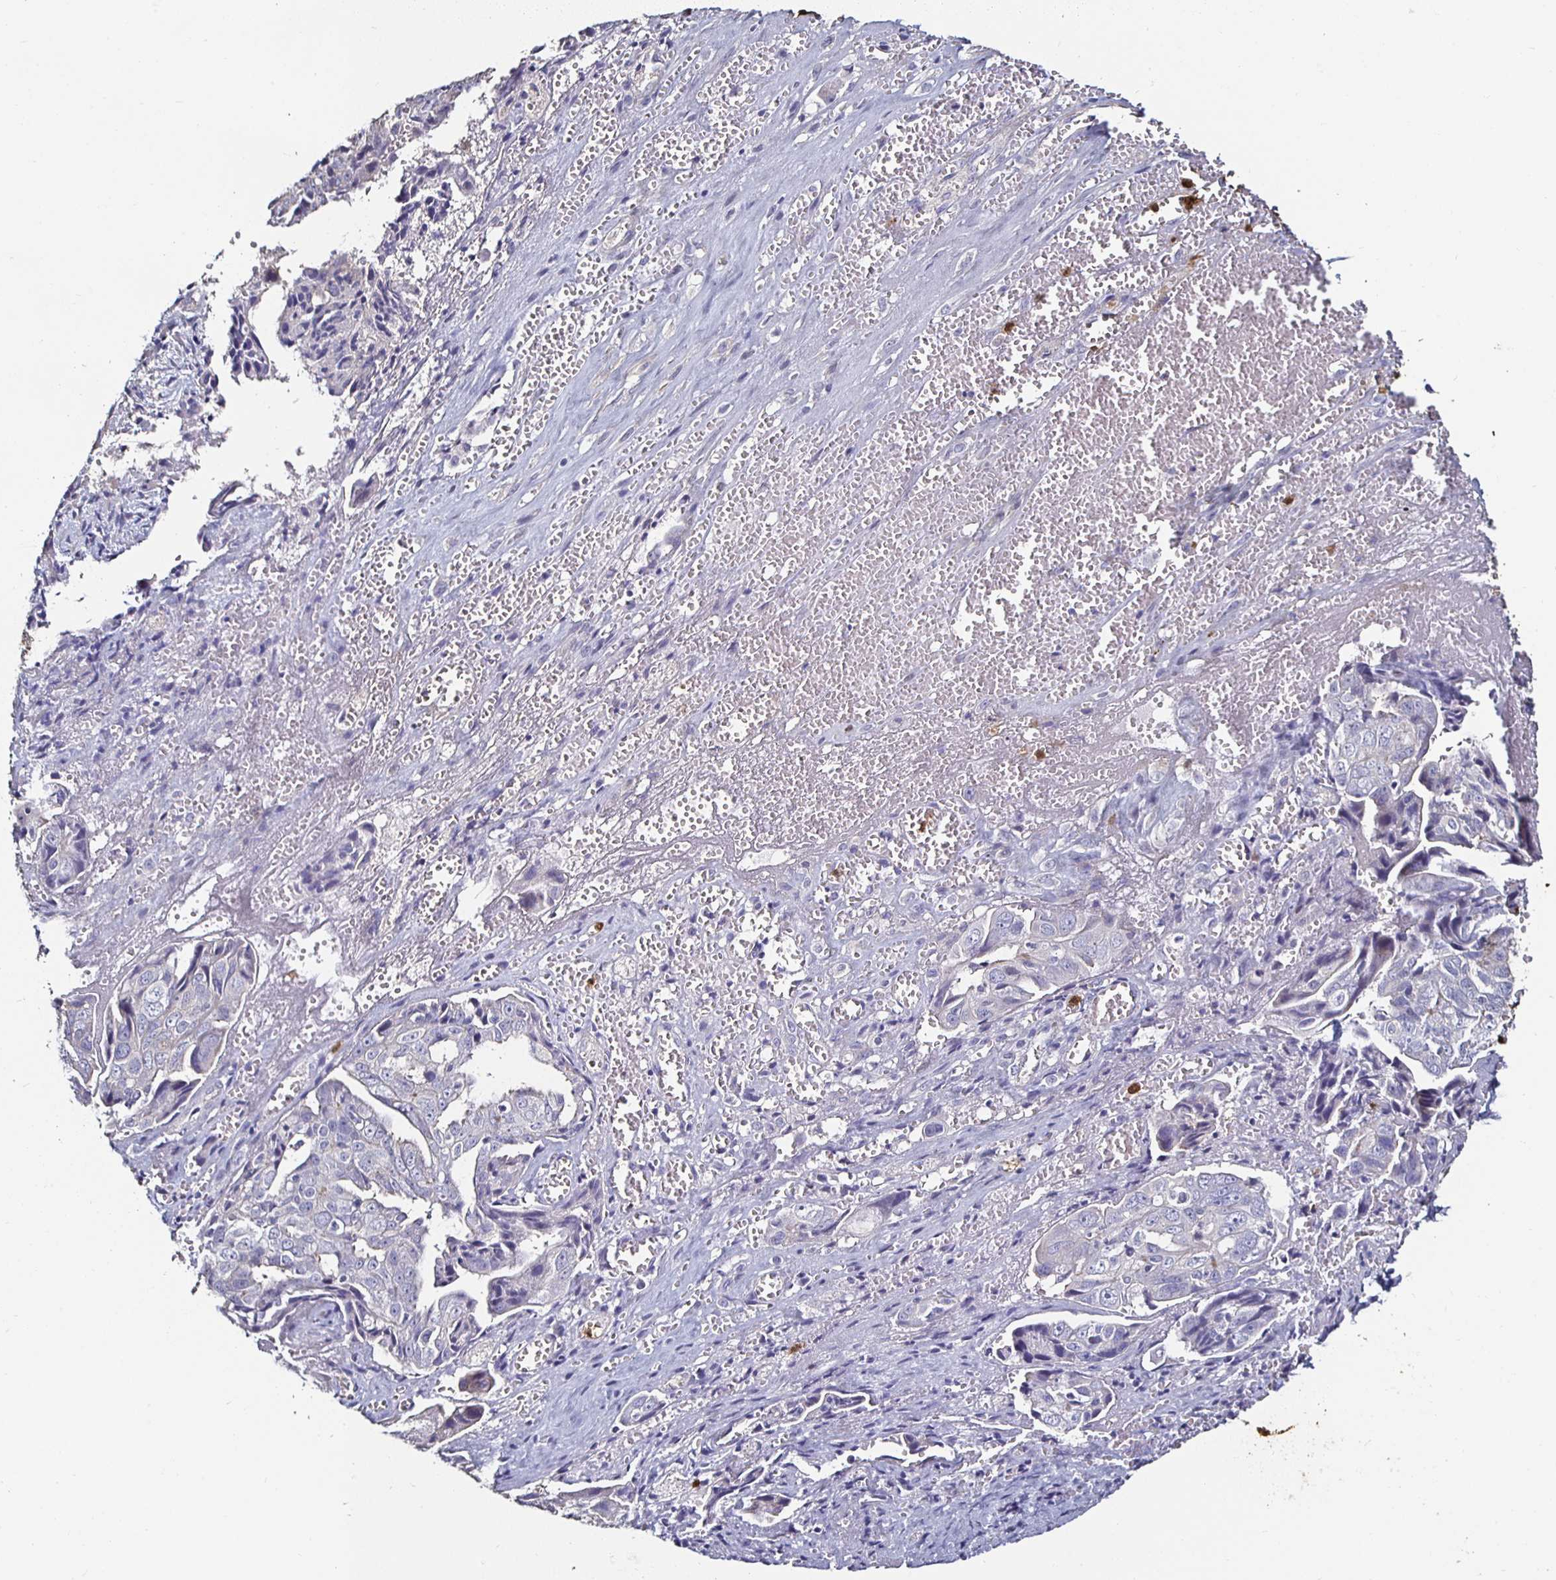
{"staining": {"intensity": "negative", "quantity": "none", "location": "none"}, "tissue": "ovarian cancer", "cell_type": "Tumor cells", "image_type": "cancer", "snomed": [{"axis": "morphology", "description": "Carcinoma, endometroid"}, {"axis": "topography", "description": "Ovary"}], "caption": "Immunohistochemistry (IHC) of human ovarian cancer (endometroid carcinoma) shows no expression in tumor cells.", "gene": "TLR4", "patient": {"sex": "female", "age": 70}}